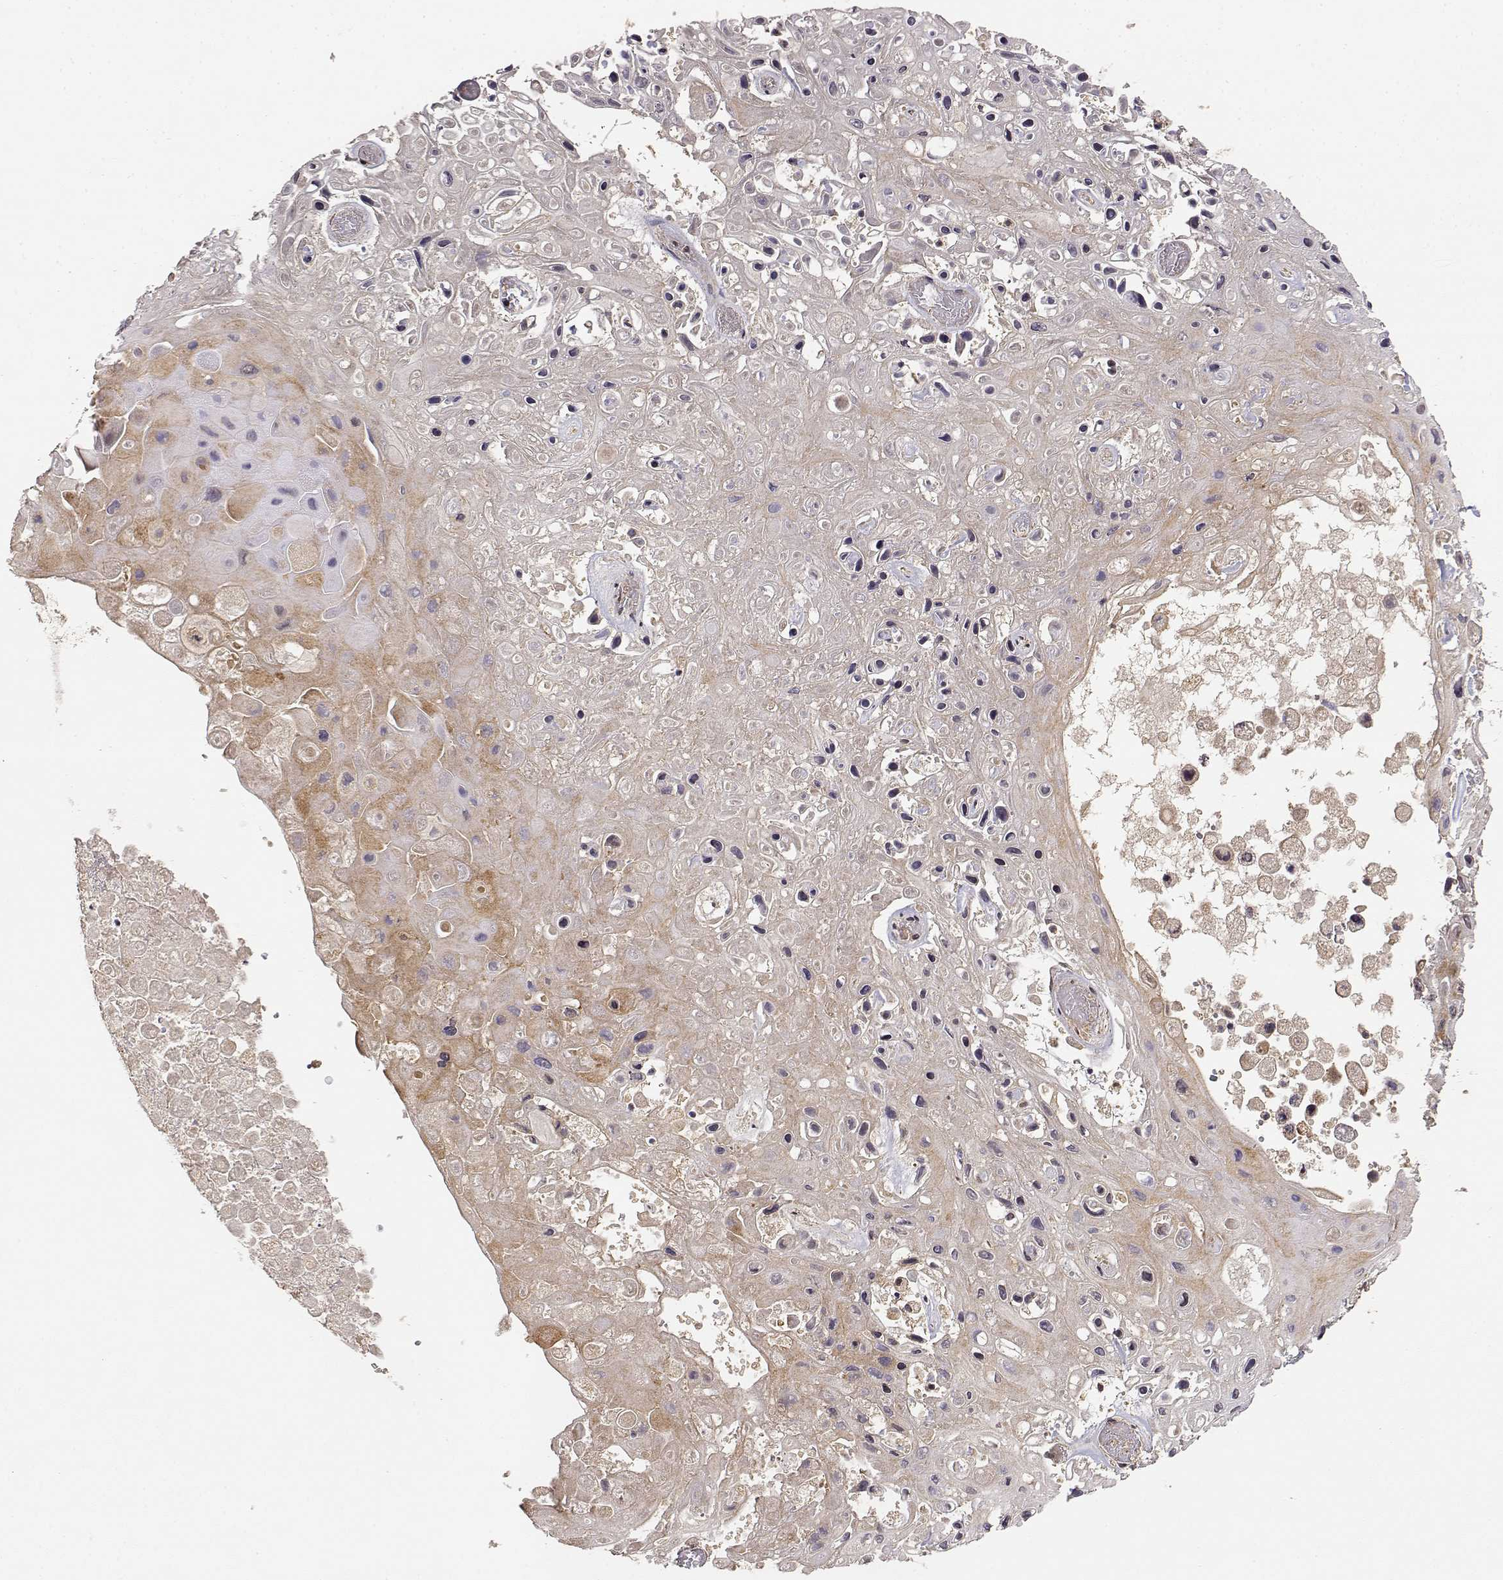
{"staining": {"intensity": "weak", "quantity": "25%-75%", "location": "cytoplasmic/membranous"}, "tissue": "skin cancer", "cell_type": "Tumor cells", "image_type": "cancer", "snomed": [{"axis": "morphology", "description": "Squamous cell carcinoma, NOS"}, {"axis": "topography", "description": "Skin"}], "caption": "Skin cancer (squamous cell carcinoma) tissue reveals weak cytoplasmic/membranous positivity in approximately 25%-75% of tumor cells", "gene": "PICK1", "patient": {"sex": "male", "age": 82}}